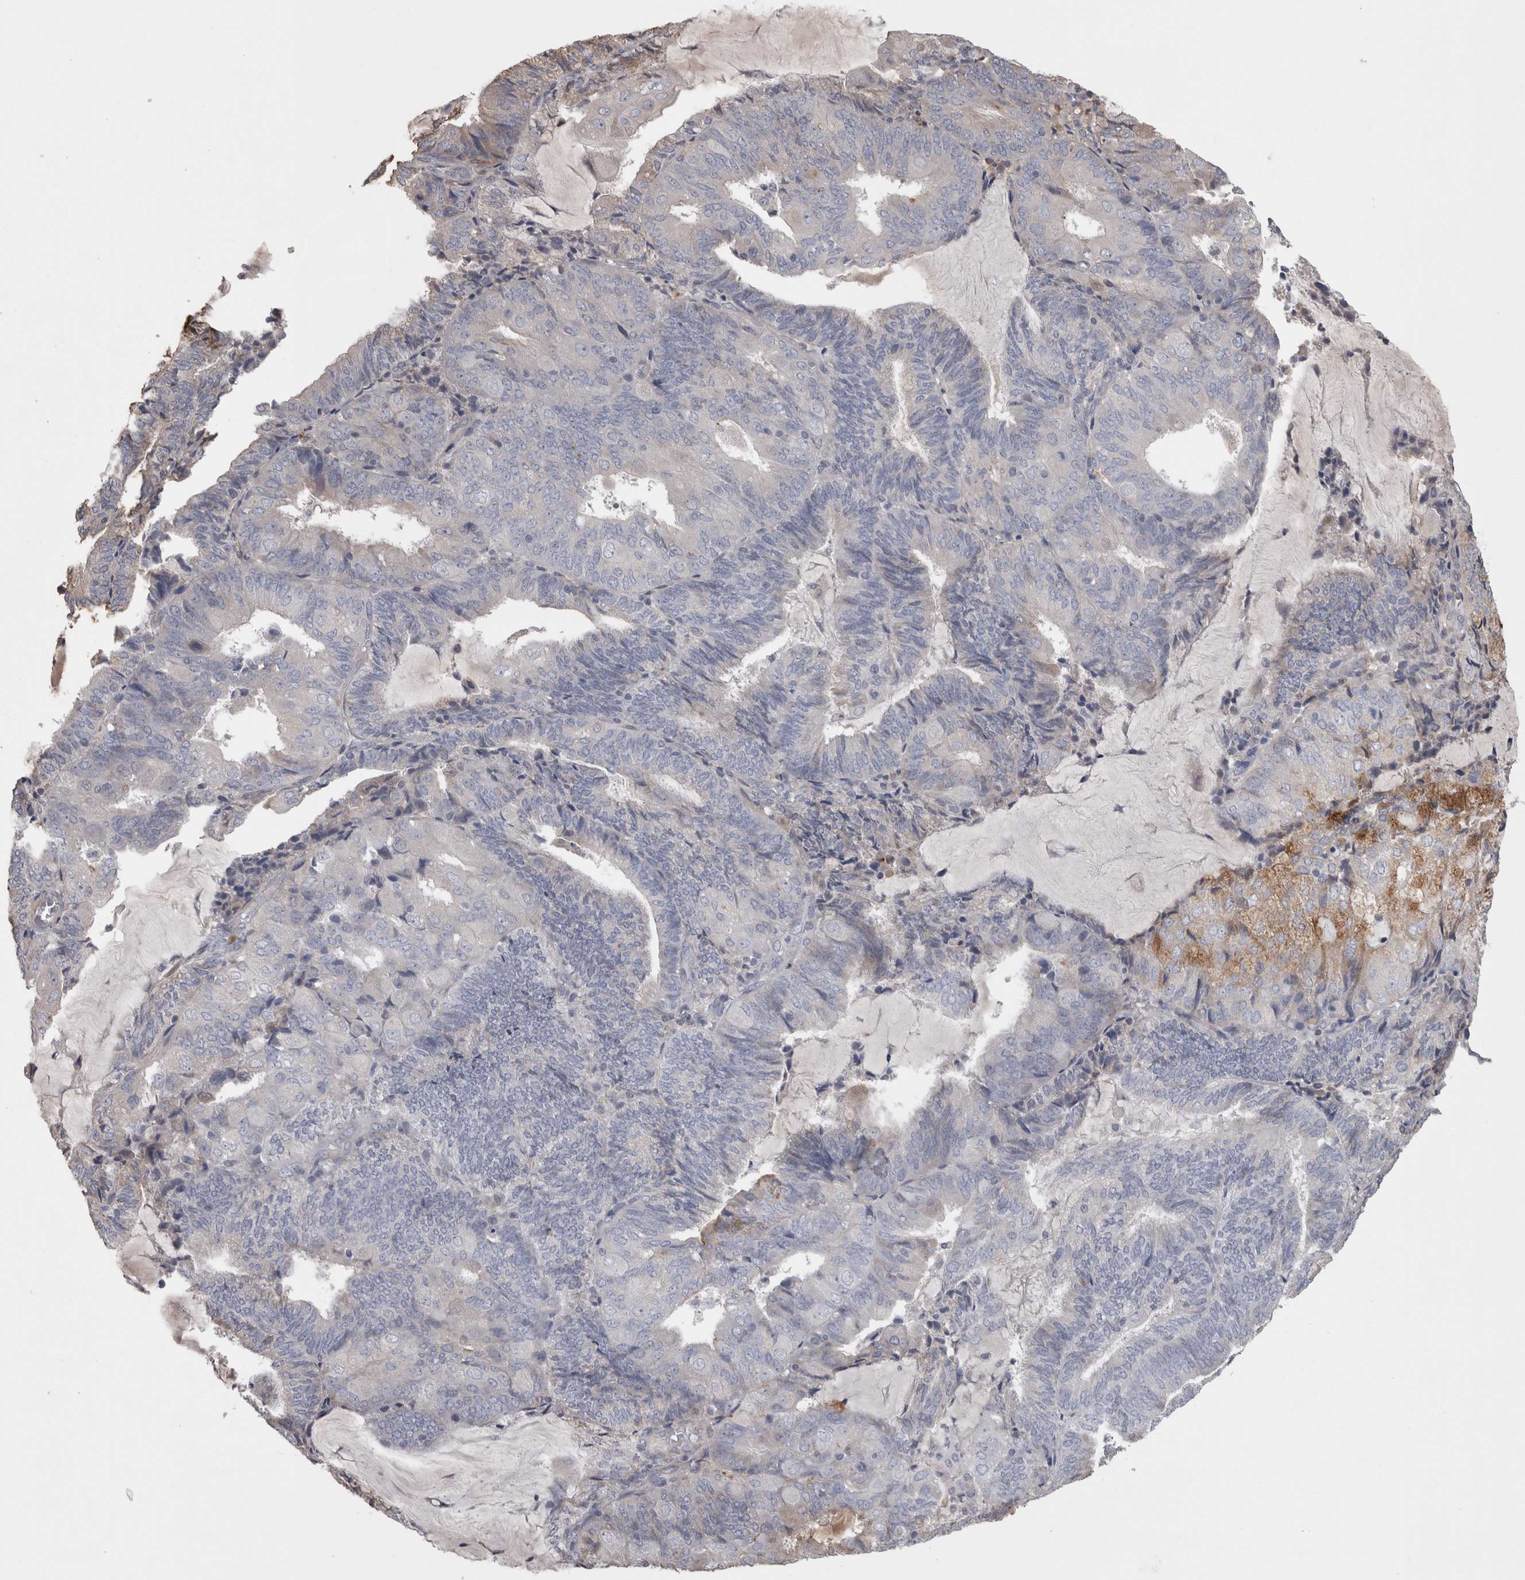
{"staining": {"intensity": "negative", "quantity": "none", "location": "none"}, "tissue": "endometrial cancer", "cell_type": "Tumor cells", "image_type": "cancer", "snomed": [{"axis": "morphology", "description": "Adenocarcinoma, NOS"}, {"axis": "topography", "description": "Endometrium"}], "caption": "This is an immunohistochemistry photomicrograph of human endometrial adenocarcinoma. There is no expression in tumor cells.", "gene": "STC1", "patient": {"sex": "female", "age": 81}}